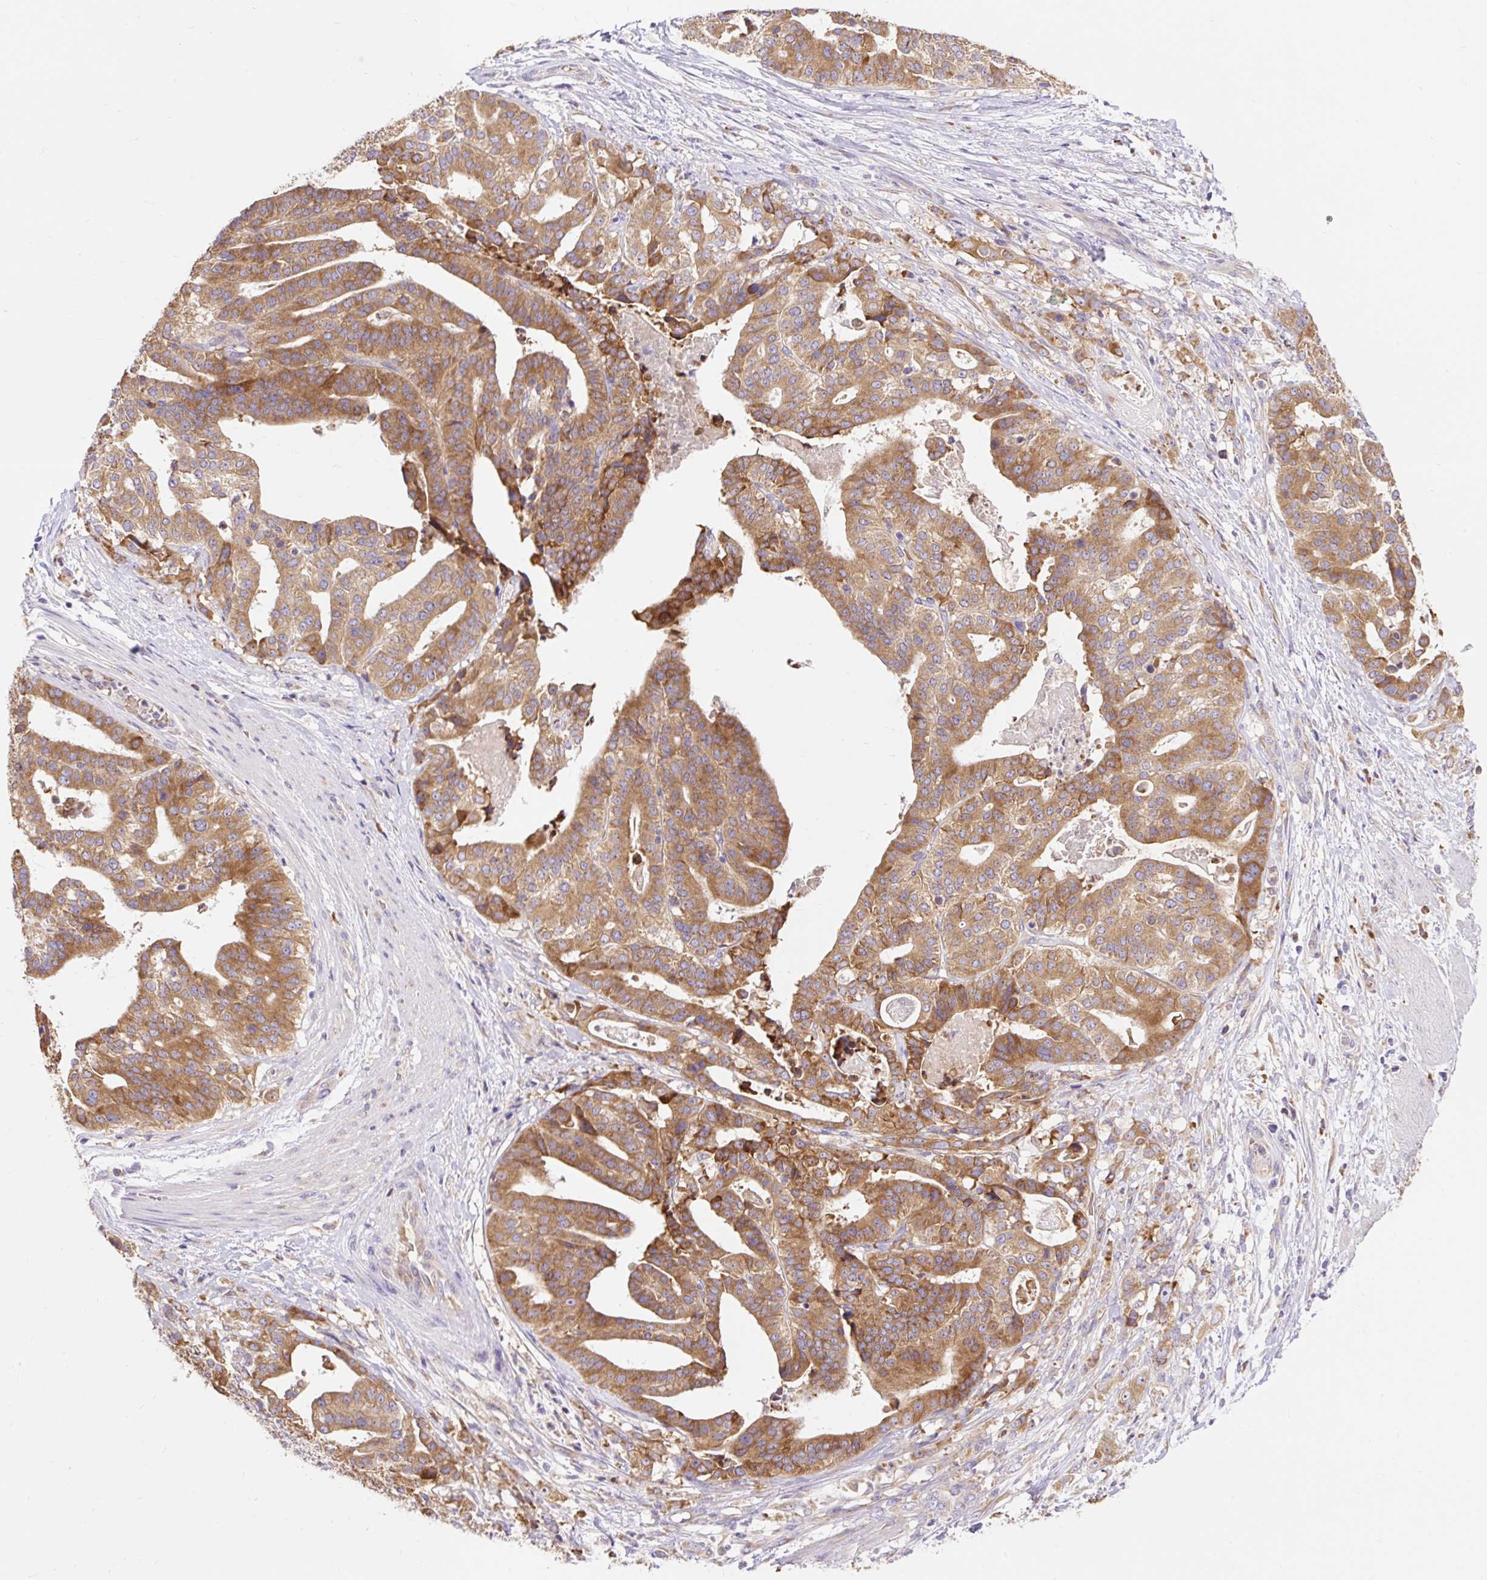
{"staining": {"intensity": "moderate", "quantity": ">75%", "location": "cytoplasmic/membranous"}, "tissue": "stomach cancer", "cell_type": "Tumor cells", "image_type": "cancer", "snomed": [{"axis": "morphology", "description": "Adenocarcinoma, NOS"}, {"axis": "topography", "description": "Stomach"}], "caption": "Tumor cells demonstrate medium levels of moderate cytoplasmic/membranous expression in approximately >75% of cells in human stomach cancer.", "gene": "SEC63", "patient": {"sex": "male", "age": 48}}